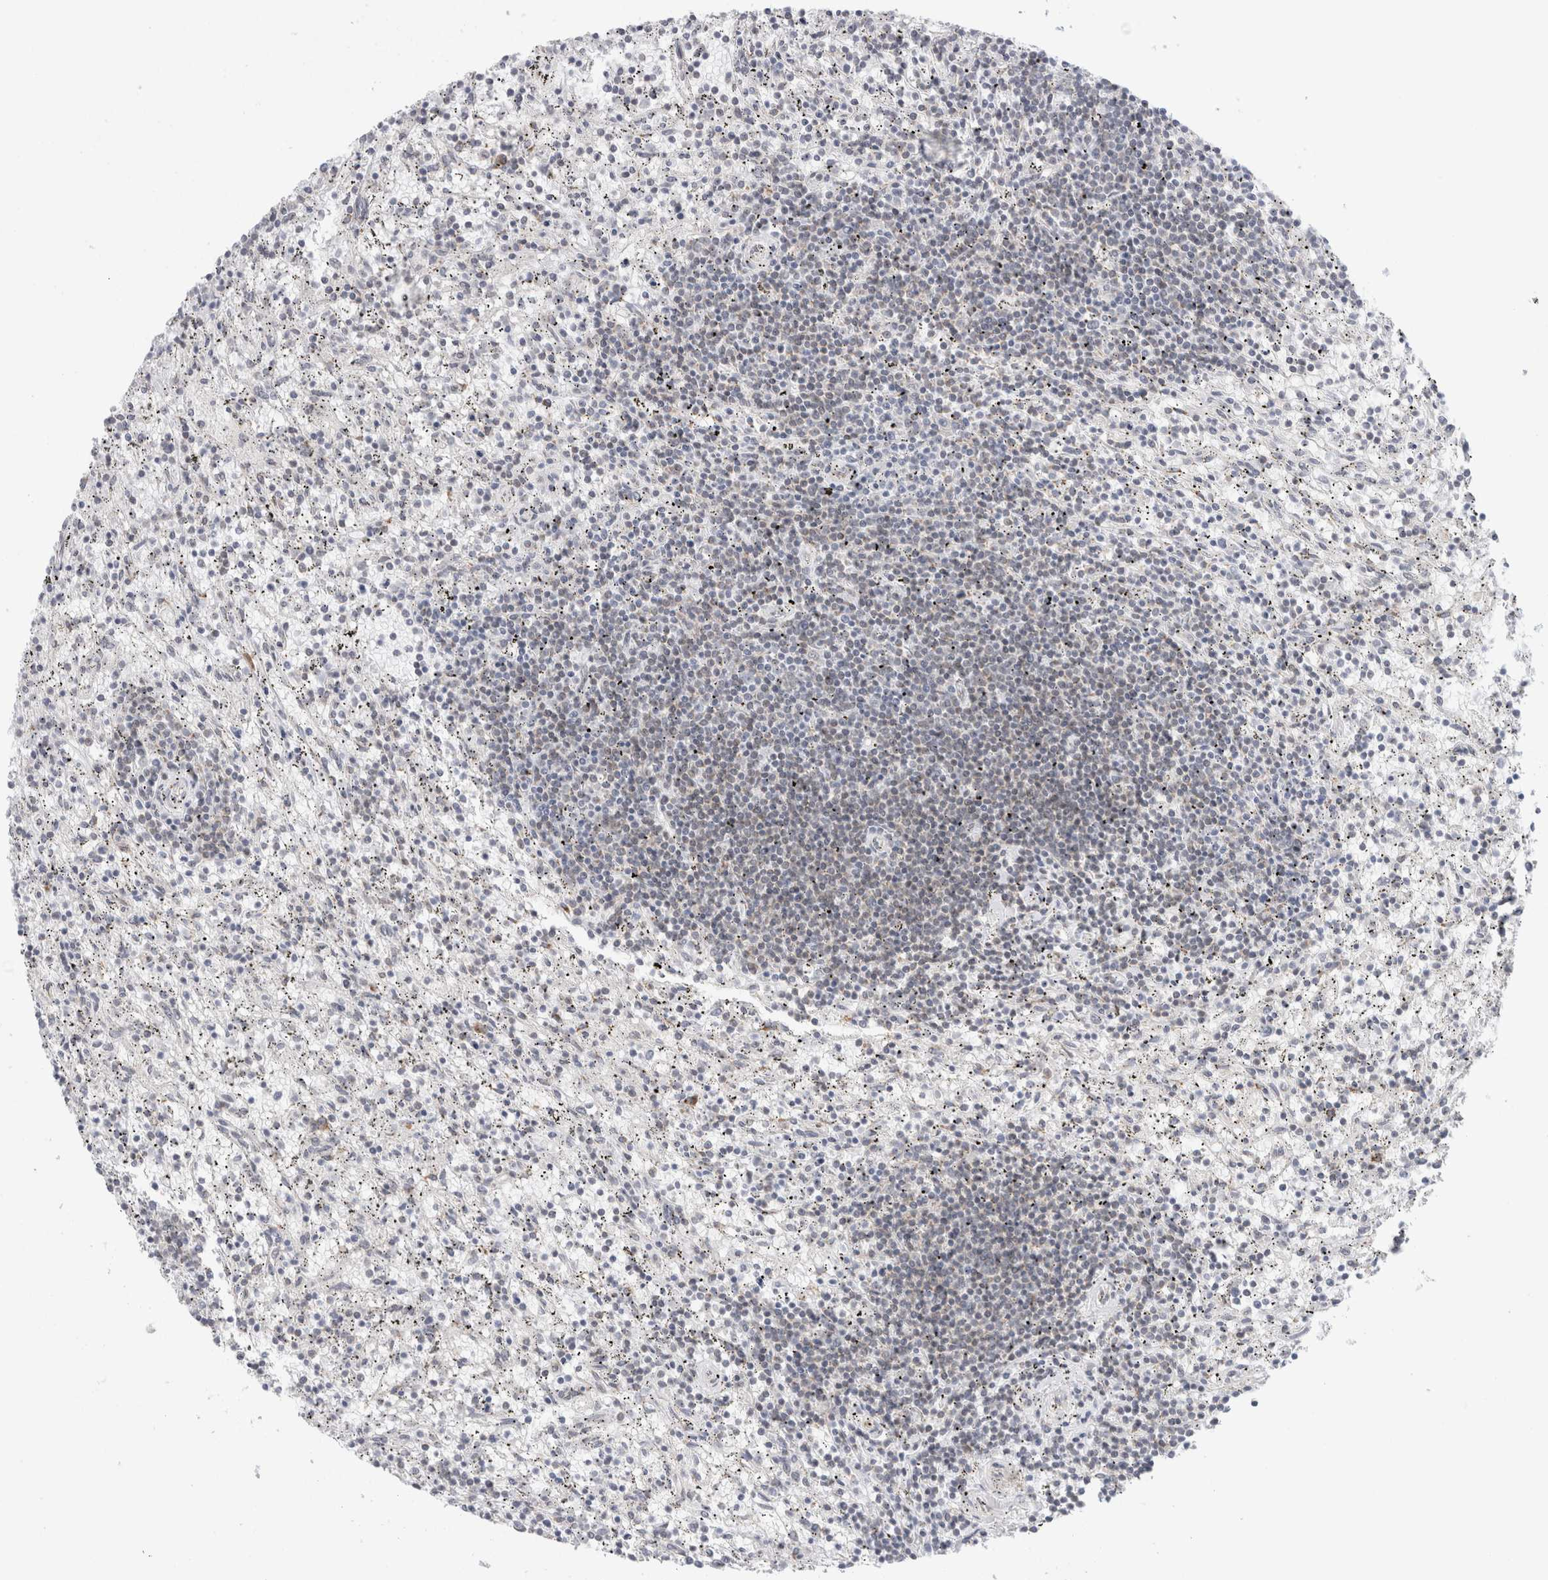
{"staining": {"intensity": "negative", "quantity": "none", "location": "none"}, "tissue": "lymphoma", "cell_type": "Tumor cells", "image_type": "cancer", "snomed": [{"axis": "morphology", "description": "Malignant lymphoma, non-Hodgkin's type, Low grade"}, {"axis": "topography", "description": "Spleen"}], "caption": "The immunohistochemistry (IHC) histopathology image has no significant expression in tumor cells of malignant lymphoma, non-Hodgkin's type (low-grade) tissue. (Stains: DAB (3,3'-diaminobenzidine) immunohistochemistry (IHC) with hematoxylin counter stain, Microscopy: brightfield microscopy at high magnification).", "gene": "TRMT1L", "patient": {"sex": "male", "age": 76}}